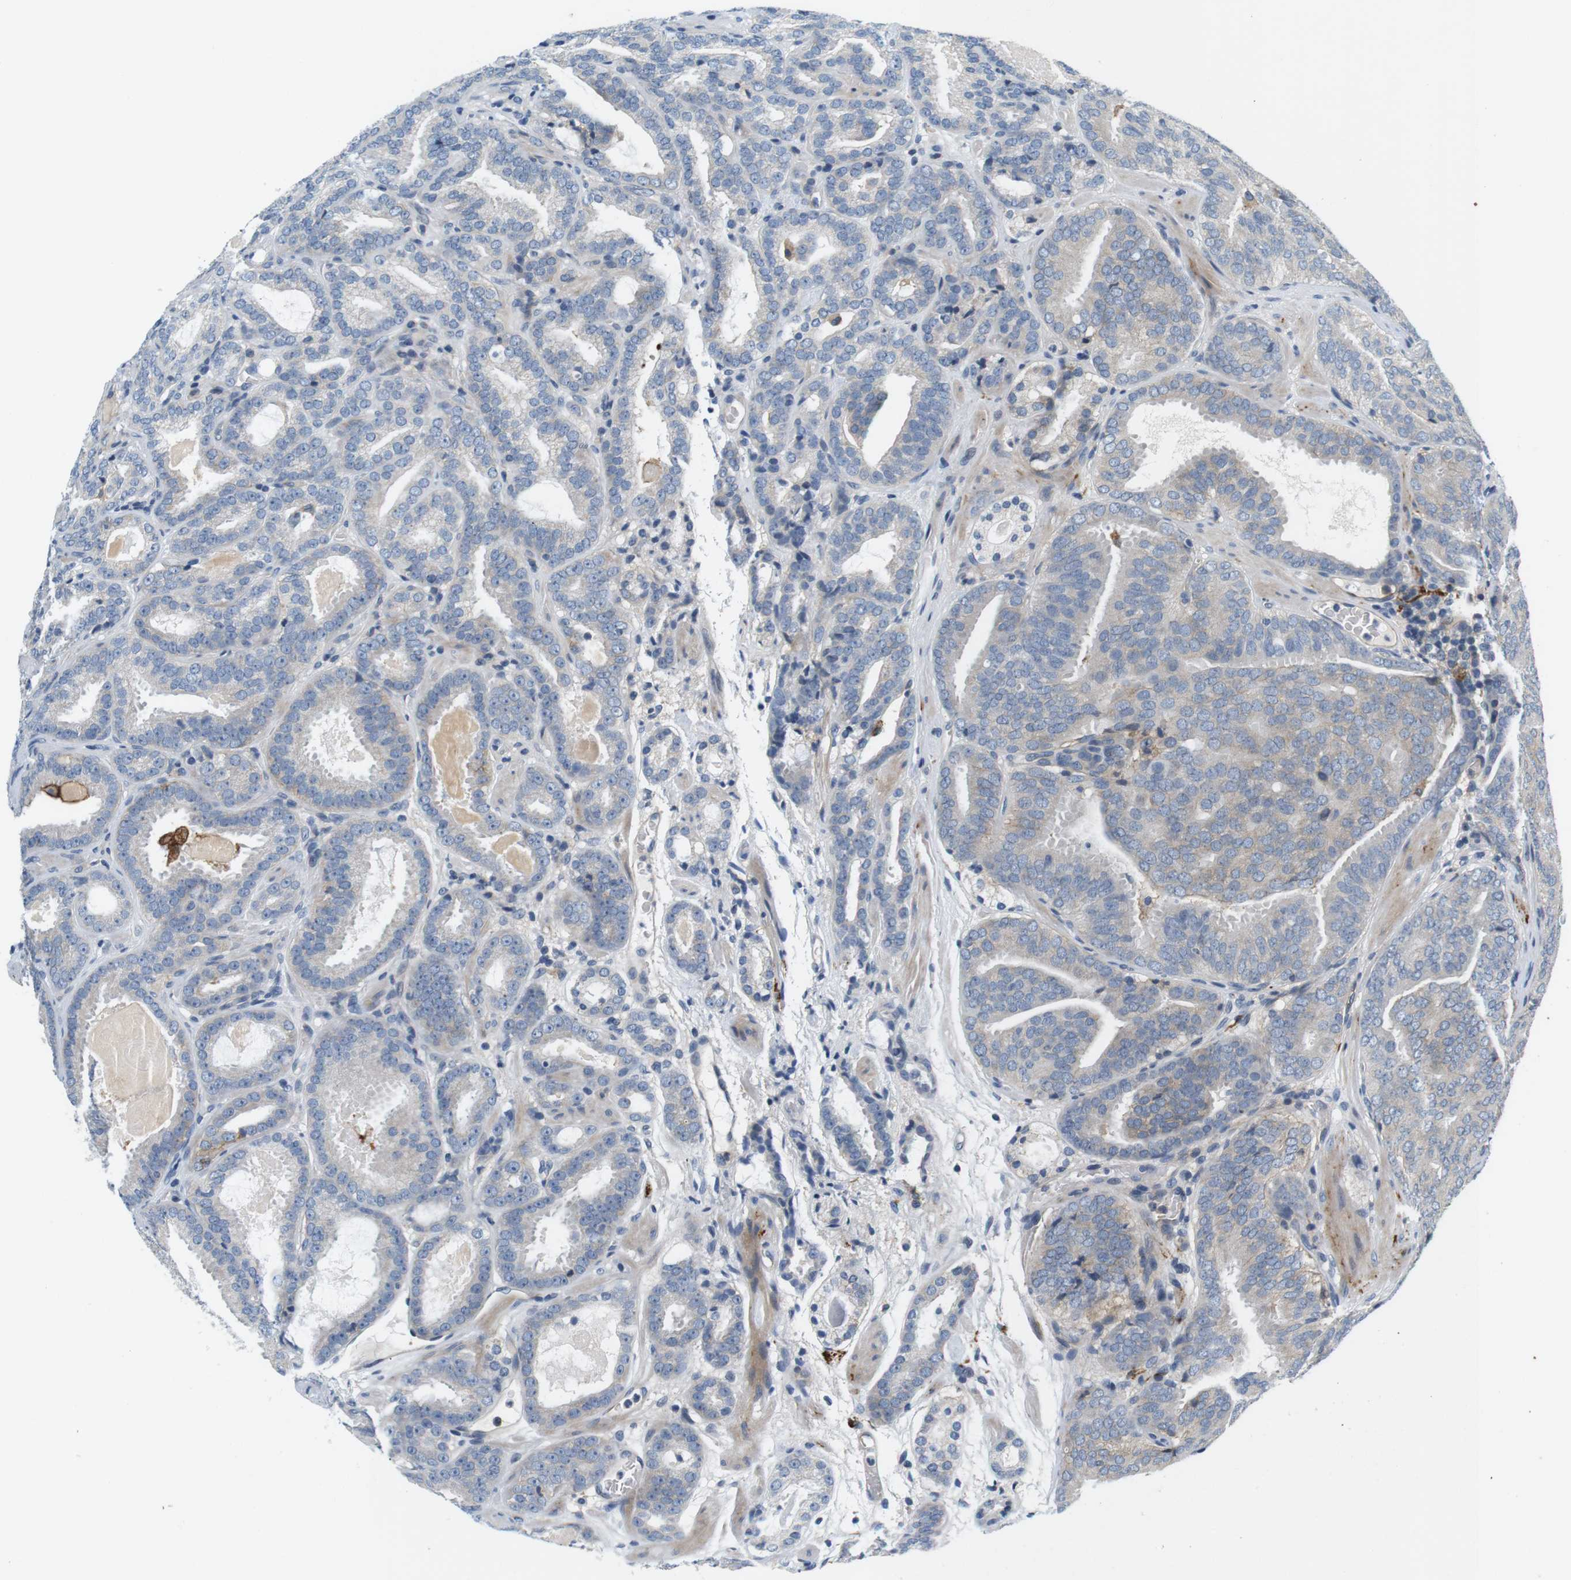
{"staining": {"intensity": "negative", "quantity": "none", "location": "none"}, "tissue": "prostate cancer", "cell_type": "Tumor cells", "image_type": "cancer", "snomed": [{"axis": "morphology", "description": "Adenocarcinoma, Low grade"}, {"axis": "topography", "description": "Prostate"}], "caption": "A photomicrograph of human prostate cancer (low-grade adenocarcinoma) is negative for staining in tumor cells.", "gene": "SLC30A1", "patient": {"sex": "male", "age": 69}}